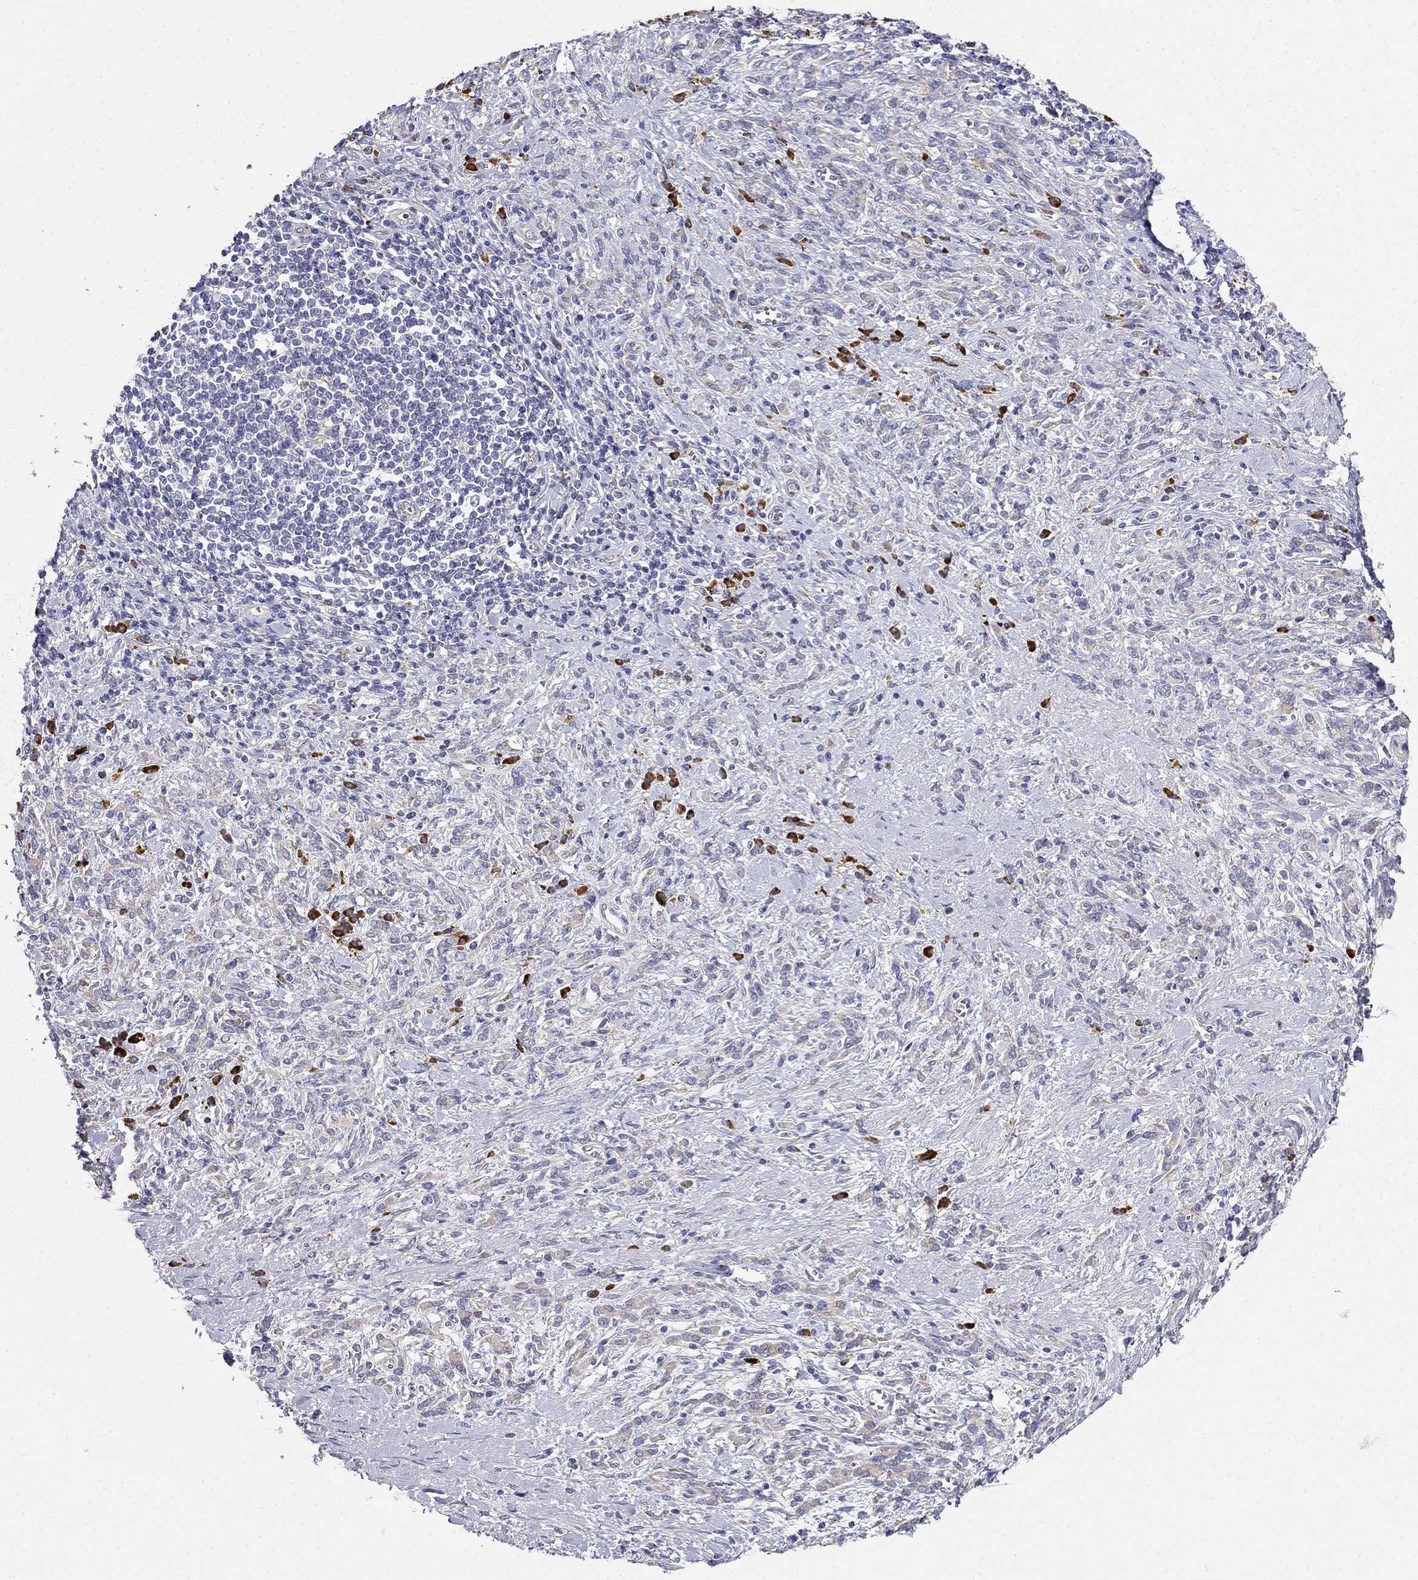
{"staining": {"intensity": "weak", "quantity": ">75%", "location": "cytoplasmic/membranous"}, "tissue": "stomach cancer", "cell_type": "Tumor cells", "image_type": "cancer", "snomed": [{"axis": "morphology", "description": "Adenocarcinoma, NOS"}, {"axis": "topography", "description": "Stomach"}], "caption": "Immunohistochemical staining of stomach adenocarcinoma exhibits weak cytoplasmic/membranous protein expression in about >75% of tumor cells. (Brightfield microscopy of DAB IHC at high magnification).", "gene": "LONRF2", "patient": {"sex": "female", "age": 57}}